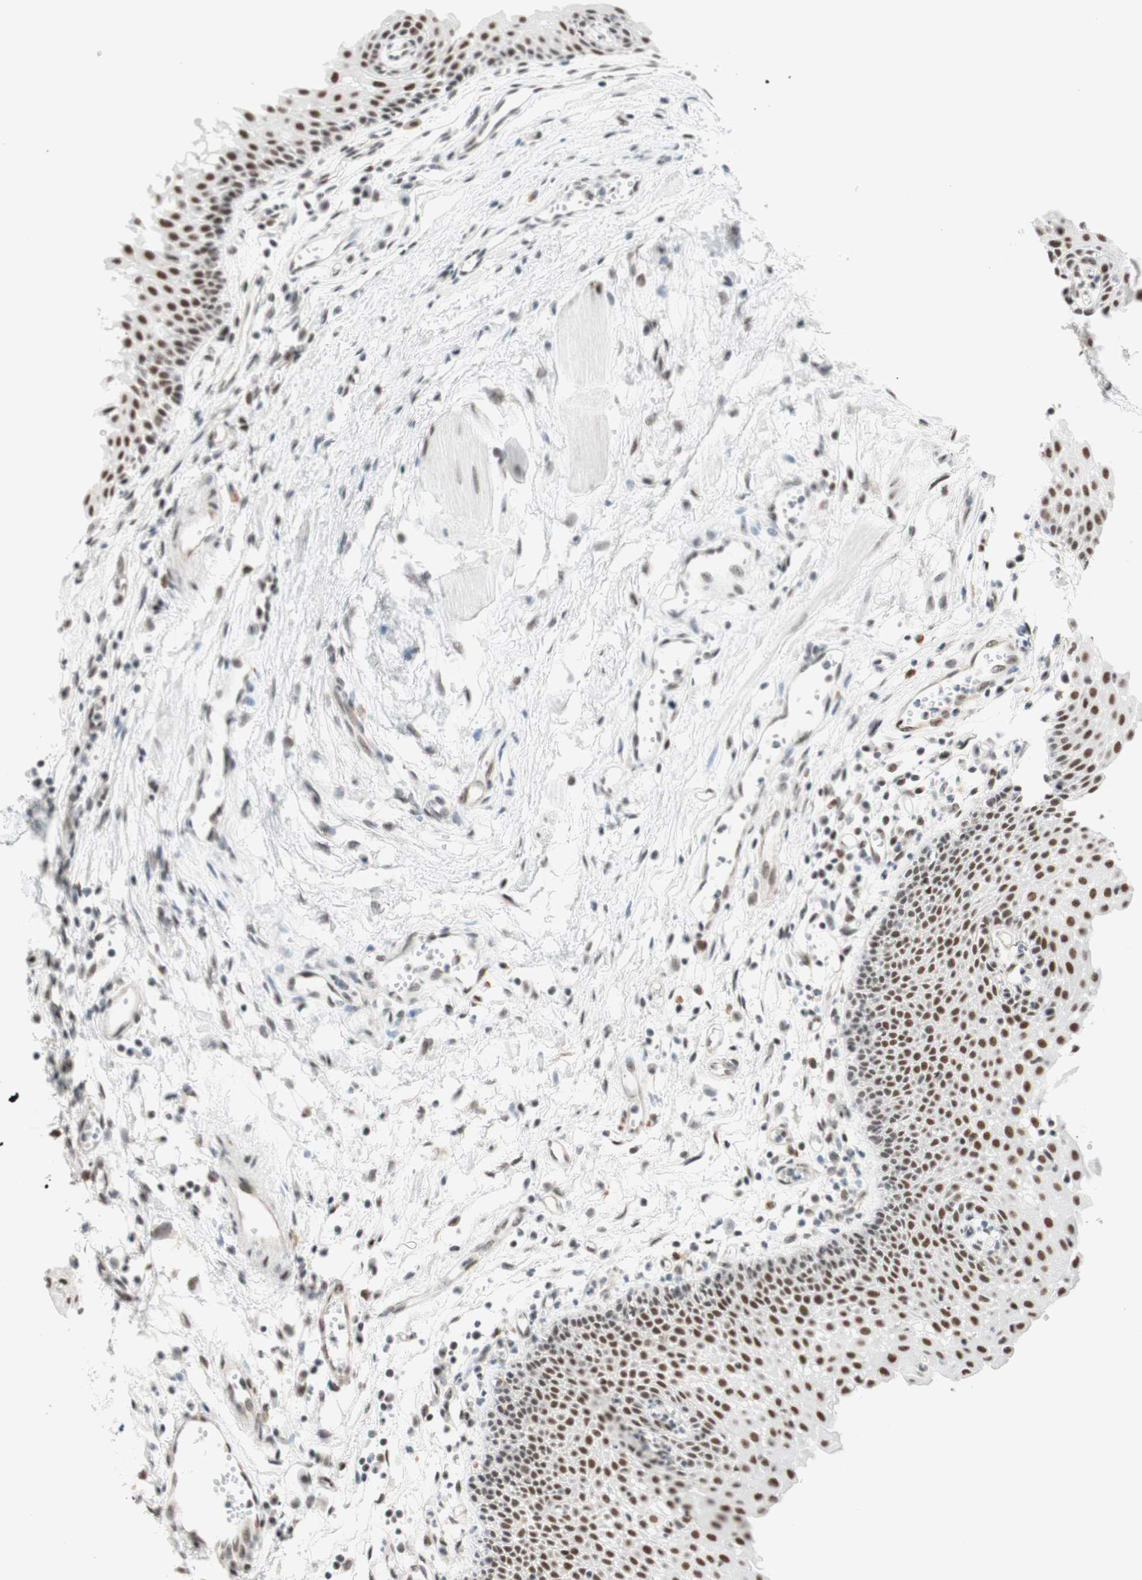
{"staining": {"intensity": "strong", "quantity": ">75%", "location": "nuclear"}, "tissue": "urothelial cancer", "cell_type": "Tumor cells", "image_type": "cancer", "snomed": [{"axis": "morphology", "description": "Urothelial carcinoma, High grade"}, {"axis": "topography", "description": "Urinary bladder"}], "caption": "About >75% of tumor cells in urothelial cancer exhibit strong nuclear protein positivity as visualized by brown immunohistochemical staining.", "gene": "PRPF19", "patient": {"sex": "female", "age": 85}}